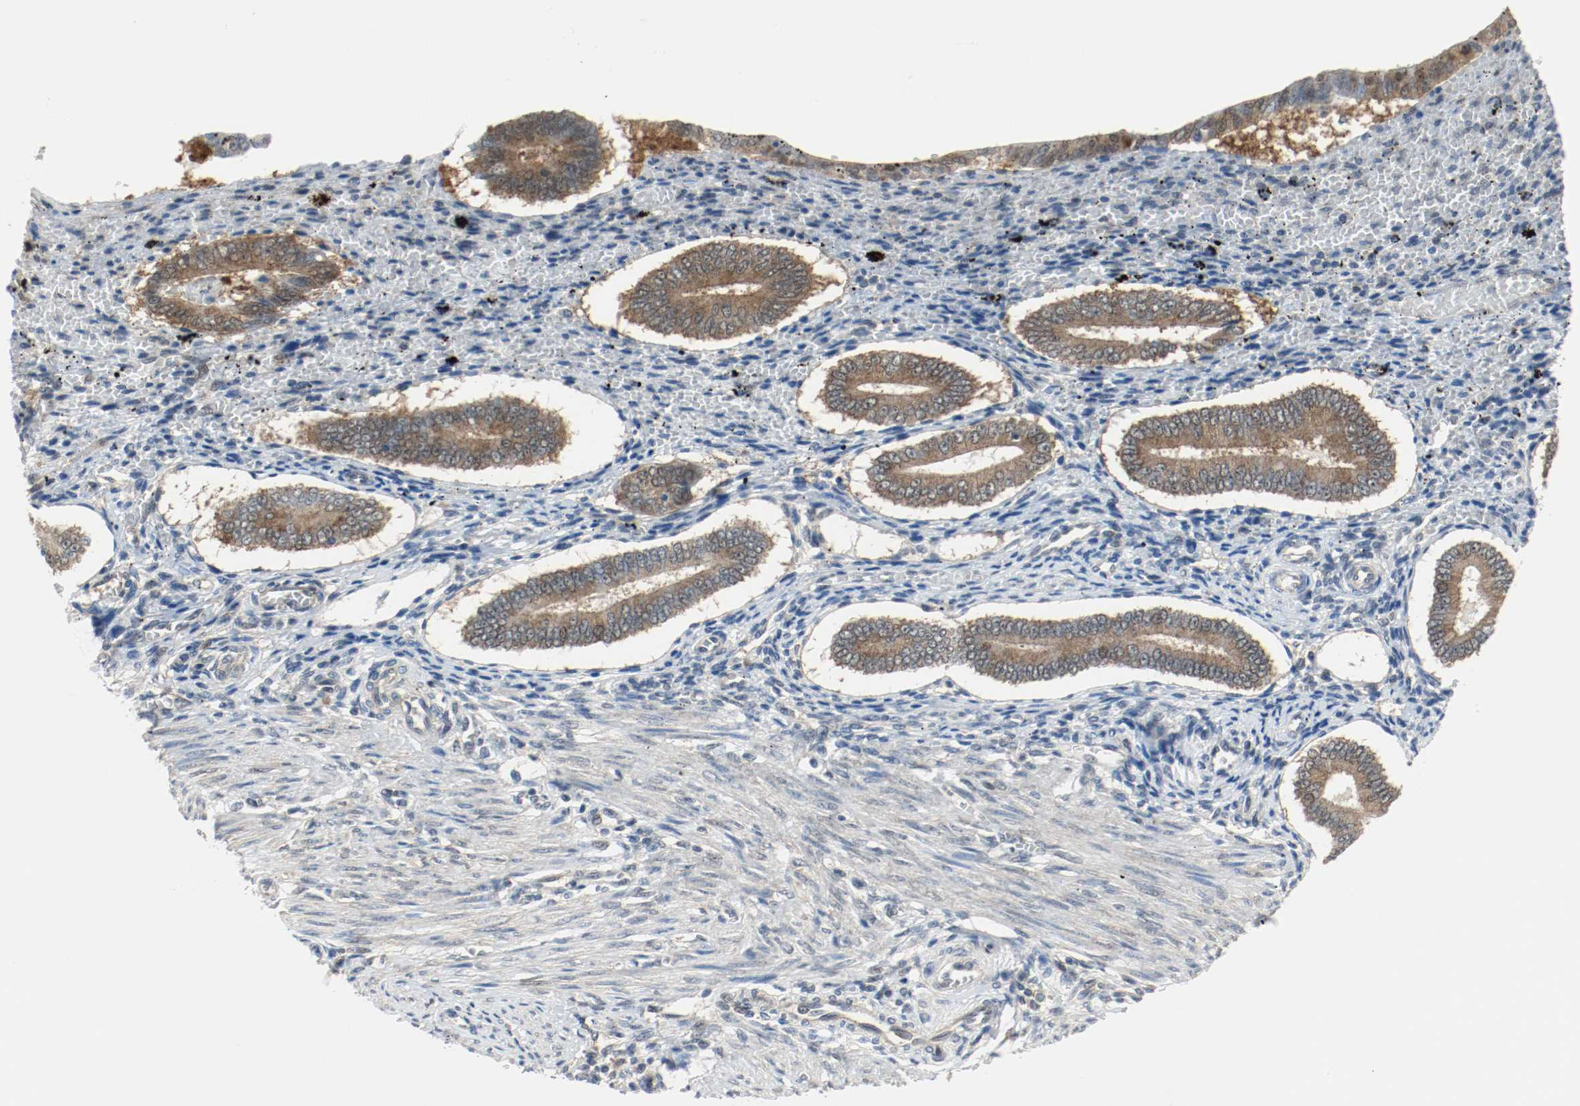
{"staining": {"intensity": "weak", "quantity": "25%-75%", "location": "cytoplasmic/membranous,nuclear"}, "tissue": "endometrium", "cell_type": "Cells in endometrial stroma", "image_type": "normal", "snomed": [{"axis": "morphology", "description": "Normal tissue, NOS"}, {"axis": "topography", "description": "Endometrium"}], "caption": "IHC micrograph of benign endometrium stained for a protein (brown), which reveals low levels of weak cytoplasmic/membranous,nuclear positivity in approximately 25%-75% of cells in endometrial stroma.", "gene": "PPME1", "patient": {"sex": "female", "age": 42}}